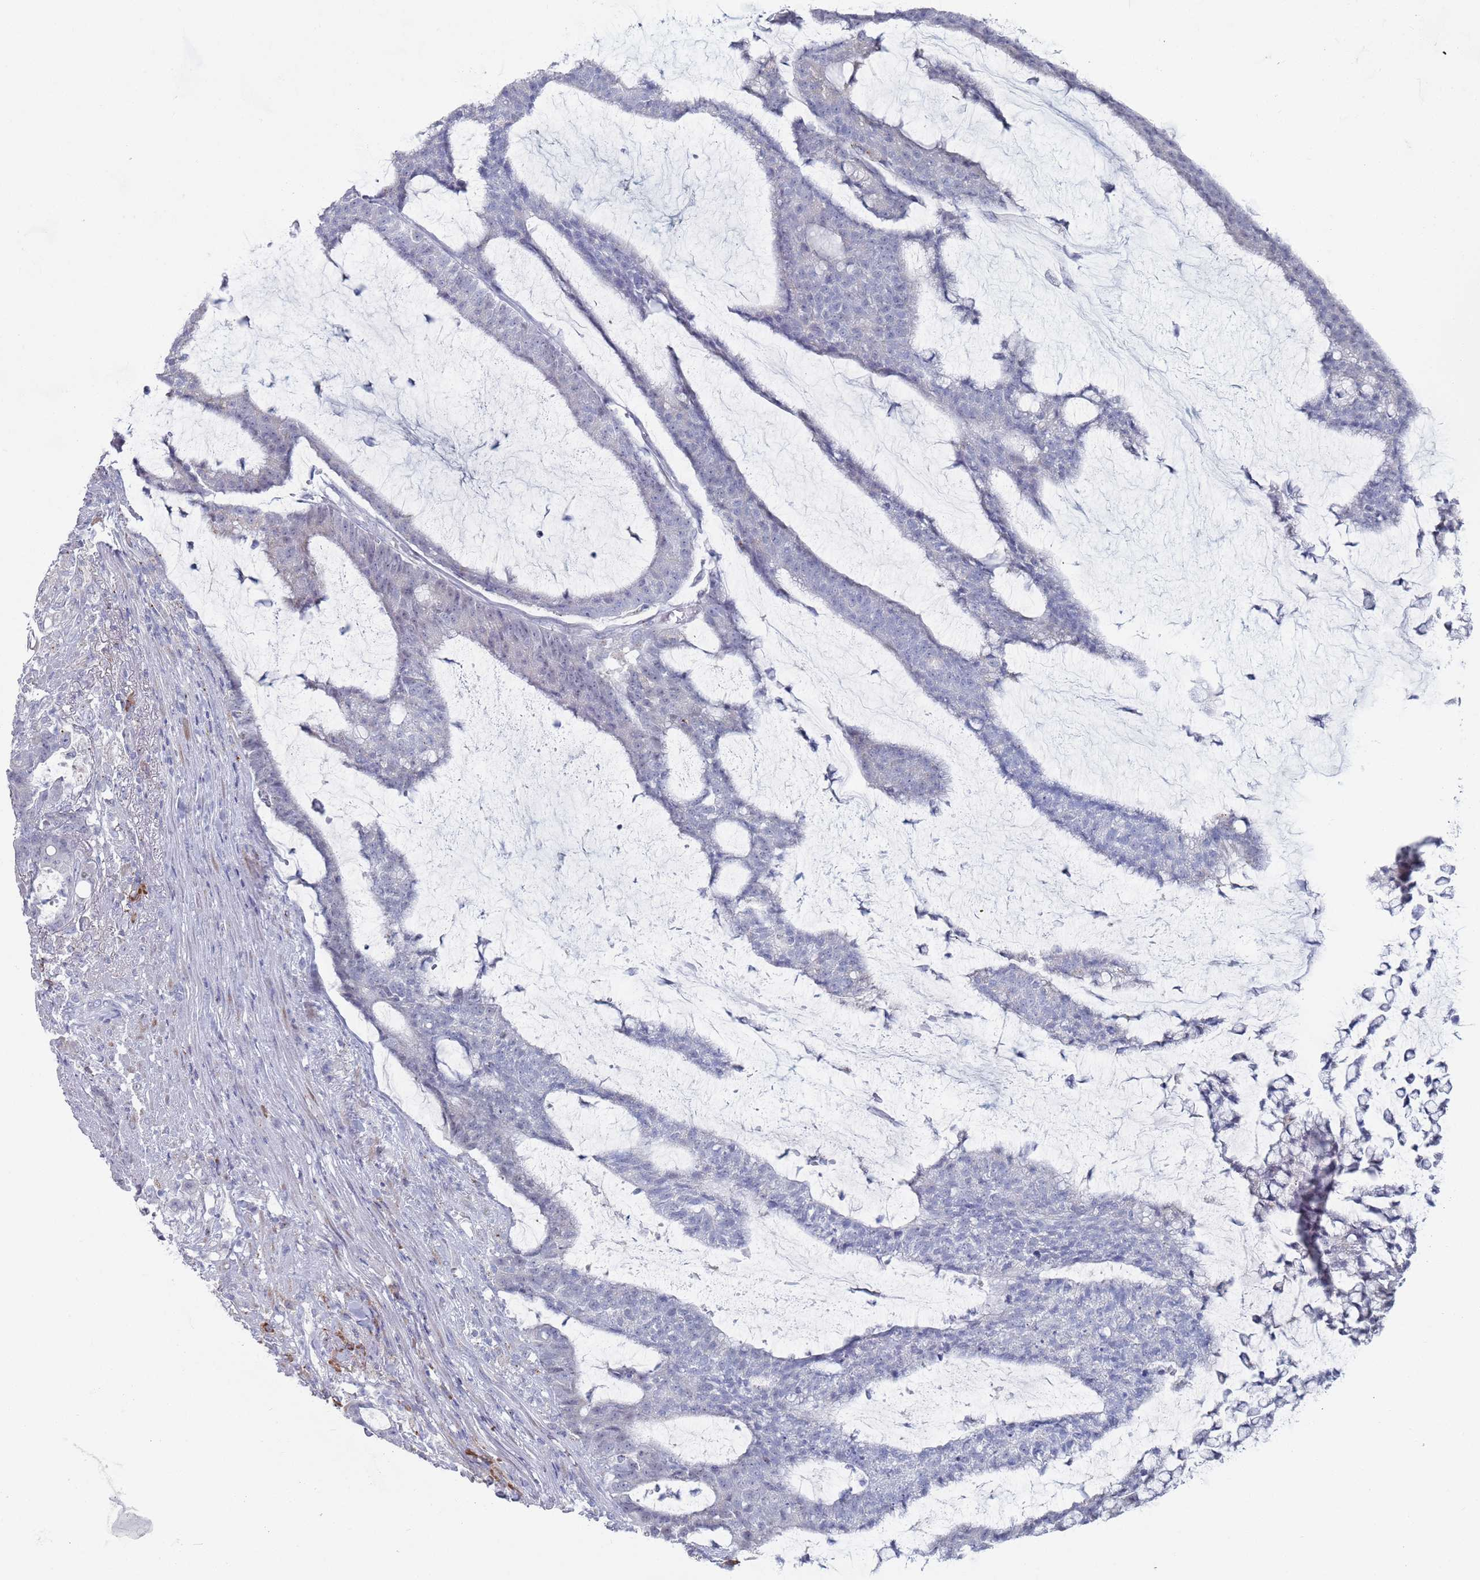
{"staining": {"intensity": "negative", "quantity": "none", "location": "none"}, "tissue": "colorectal cancer", "cell_type": "Tumor cells", "image_type": "cancer", "snomed": [{"axis": "morphology", "description": "Adenocarcinoma, NOS"}, {"axis": "topography", "description": "Colon"}], "caption": "Photomicrograph shows no protein expression in tumor cells of colorectal adenocarcinoma tissue.", "gene": "MAT1A", "patient": {"sex": "female", "age": 84}}